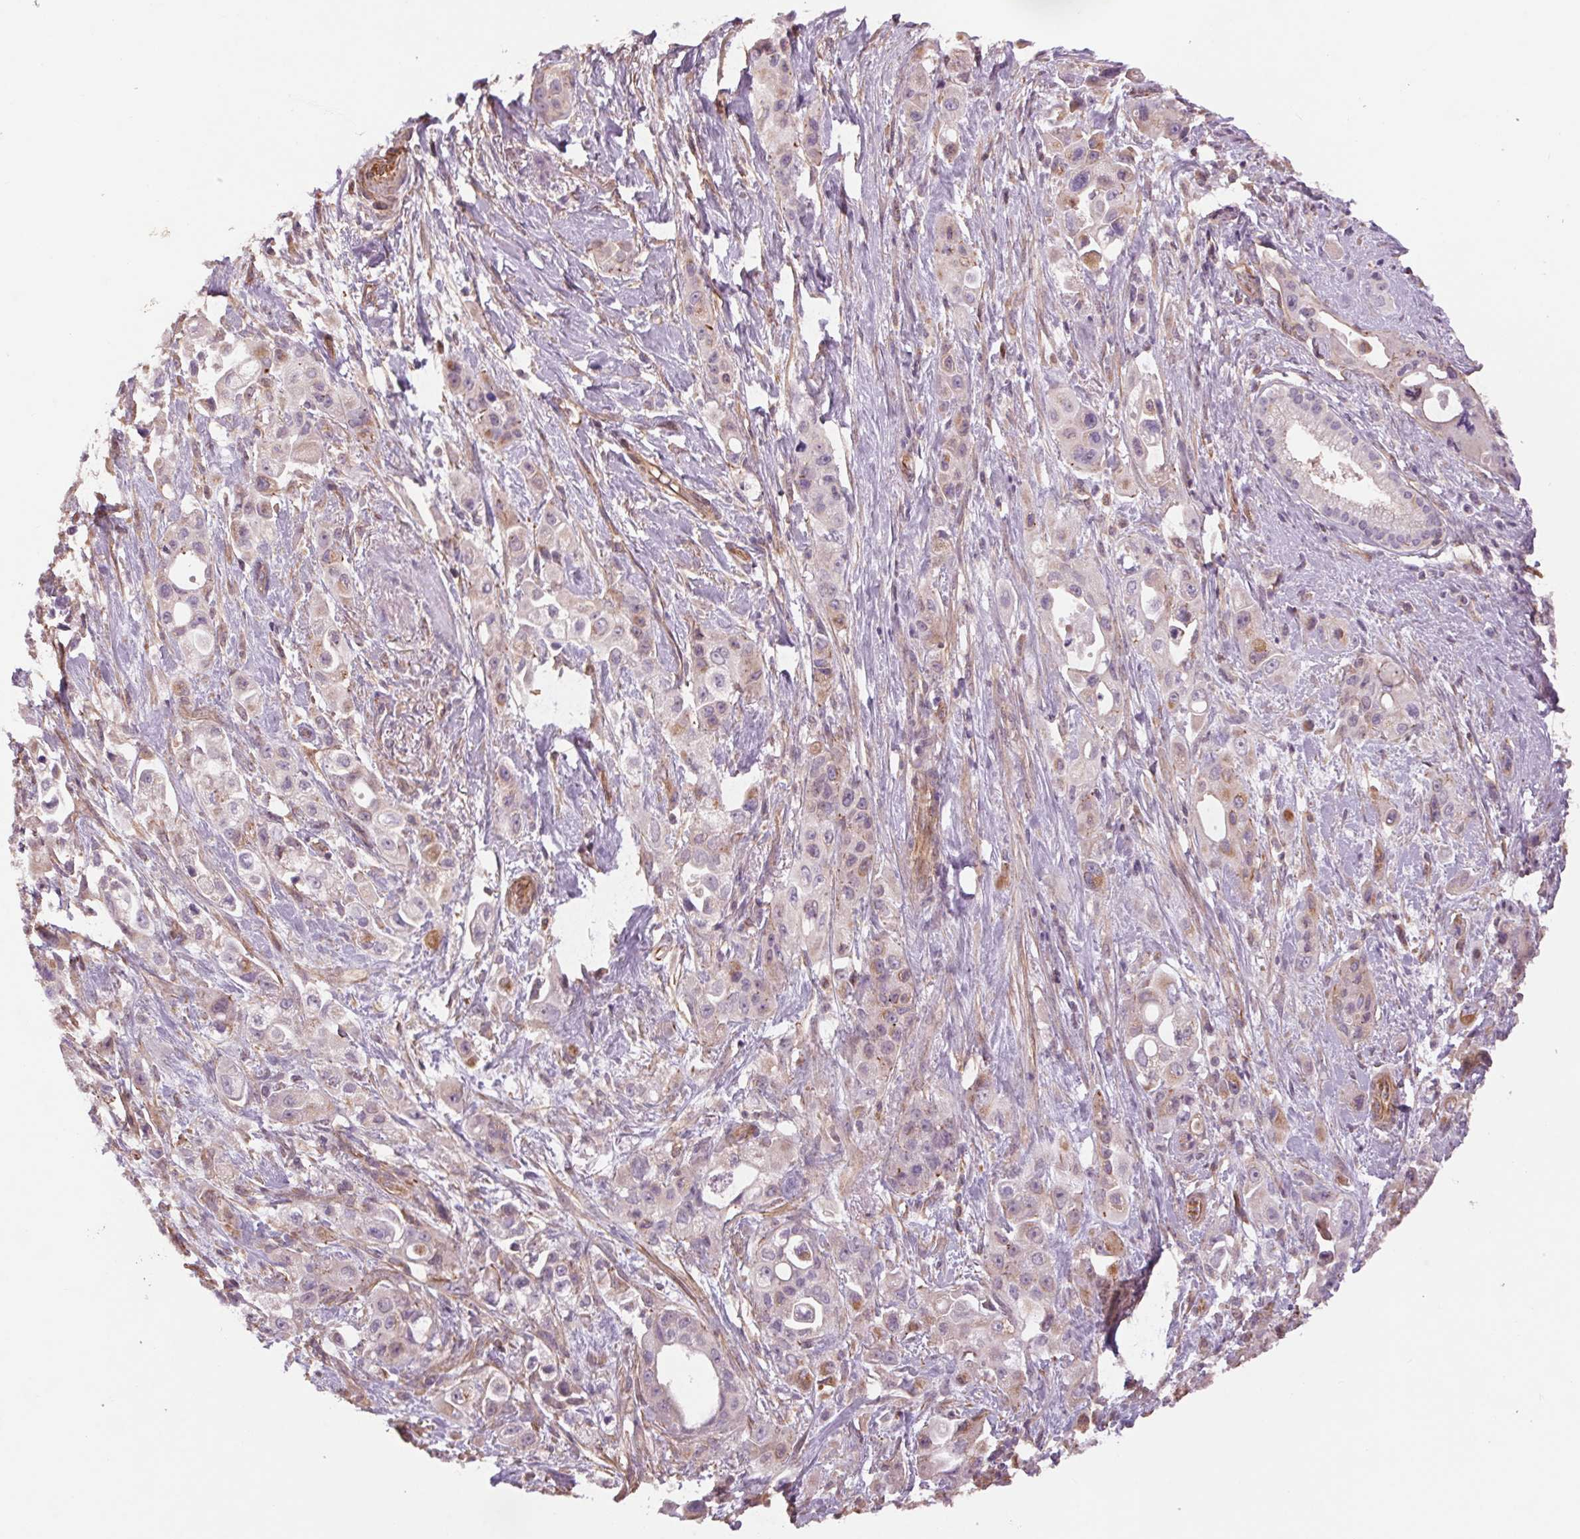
{"staining": {"intensity": "negative", "quantity": "none", "location": "none"}, "tissue": "pancreatic cancer", "cell_type": "Tumor cells", "image_type": "cancer", "snomed": [{"axis": "morphology", "description": "Adenocarcinoma, NOS"}, {"axis": "topography", "description": "Pancreas"}], "caption": "This histopathology image is of adenocarcinoma (pancreatic) stained with immunohistochemistry to label a protein in brown with the nuclei are counter-stained blue. There is no staining in tumor cells.", "gene": "CCSER1", "patient": {"sex": "female", "age": 66}}